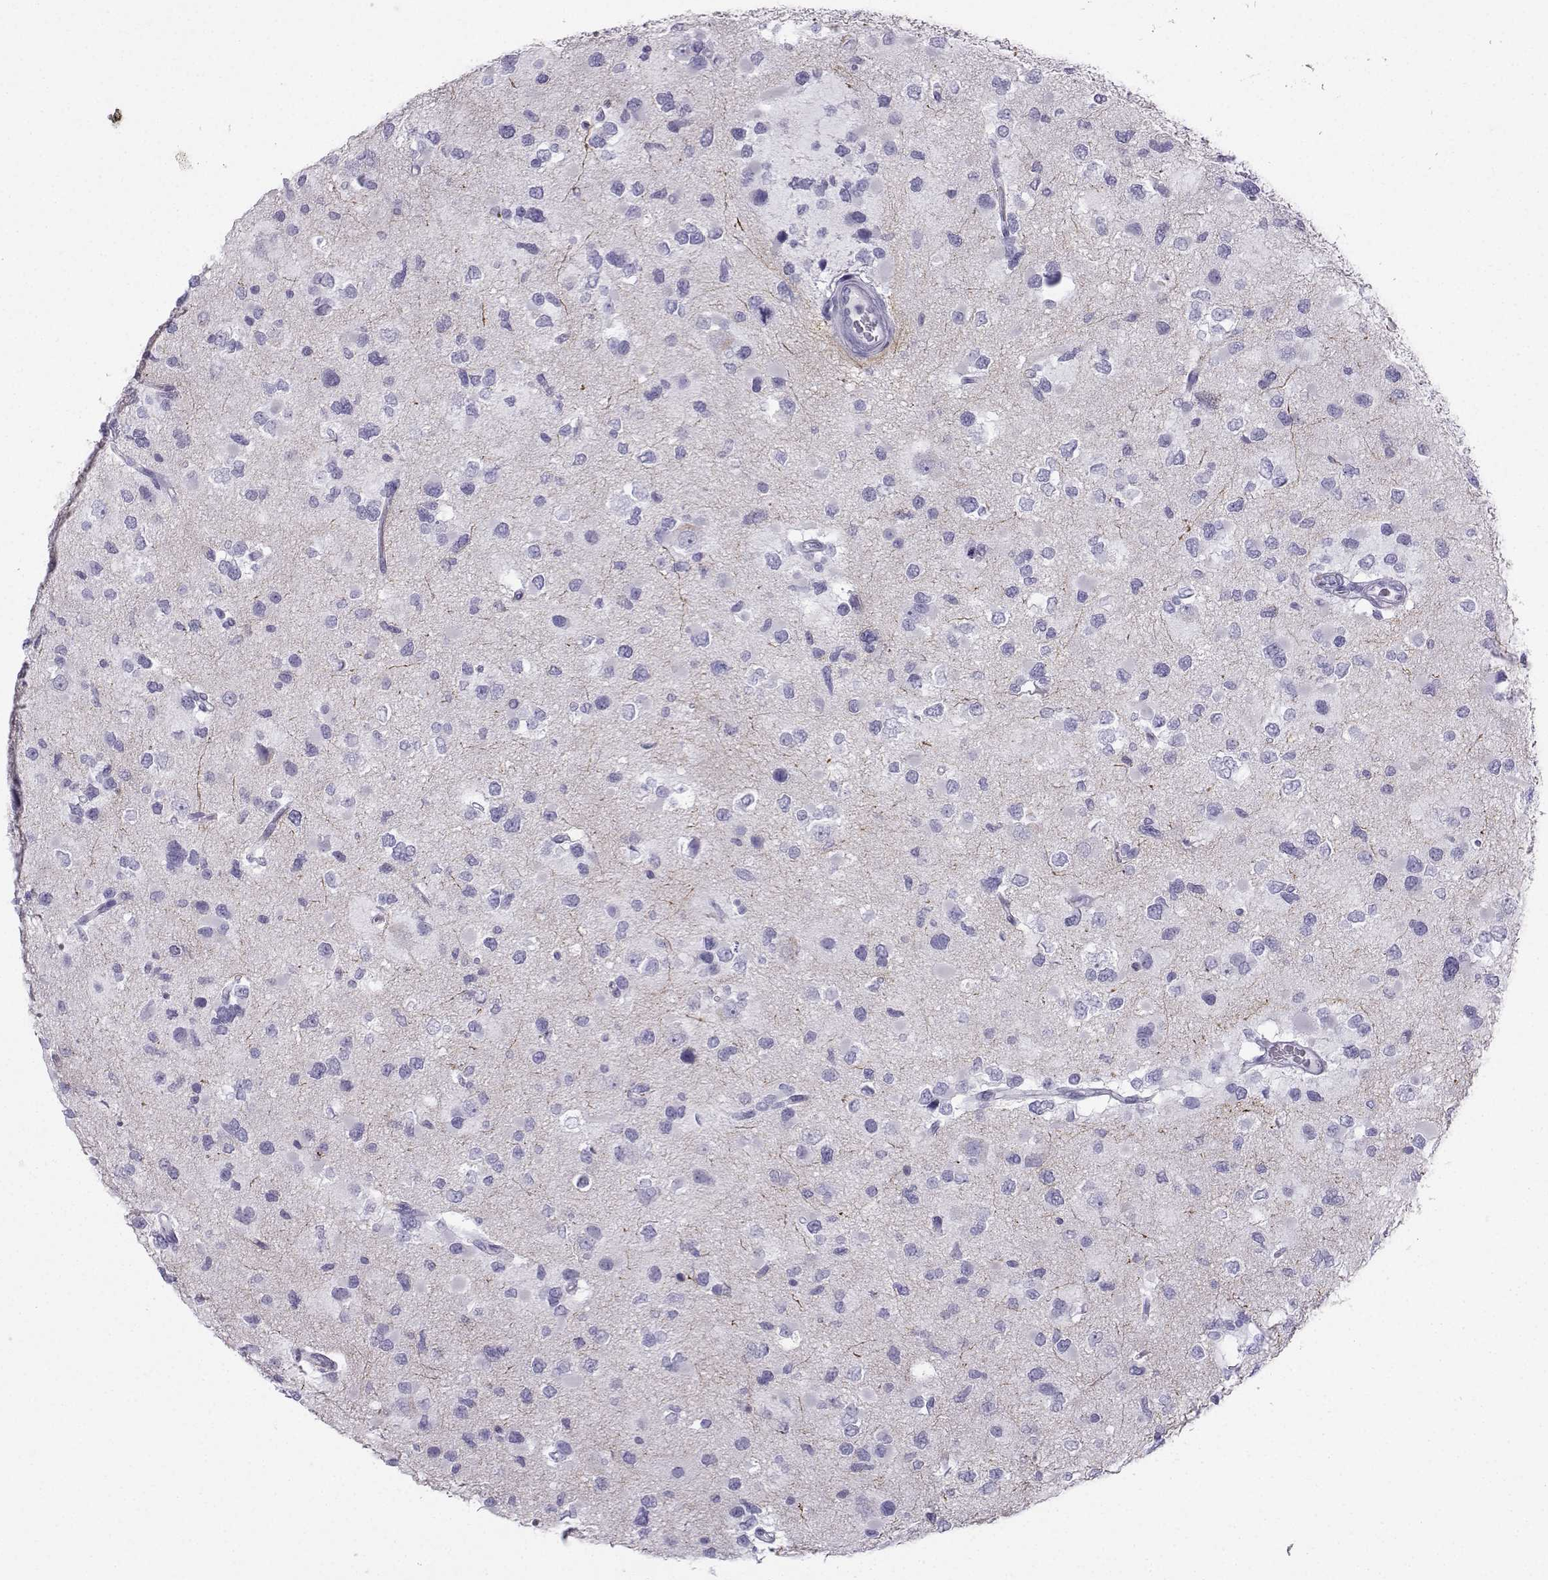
{"staining": {"intensity": "negative", "quantity": "none", "location": "none"}, "tissue": "glioma", "cell_type": "Tumor cells", "image_type": "cancer", "snomed": [{"axis": "morphology", "description": "Glioma, malignant, Low grade"}, {"axis": "topography", "description": "Brain"}], "caption": "Tumor cells are negative for brown protein staining in glioma.", "gene": "NEFL", "patient": {"sex": "female", "age": 32}}